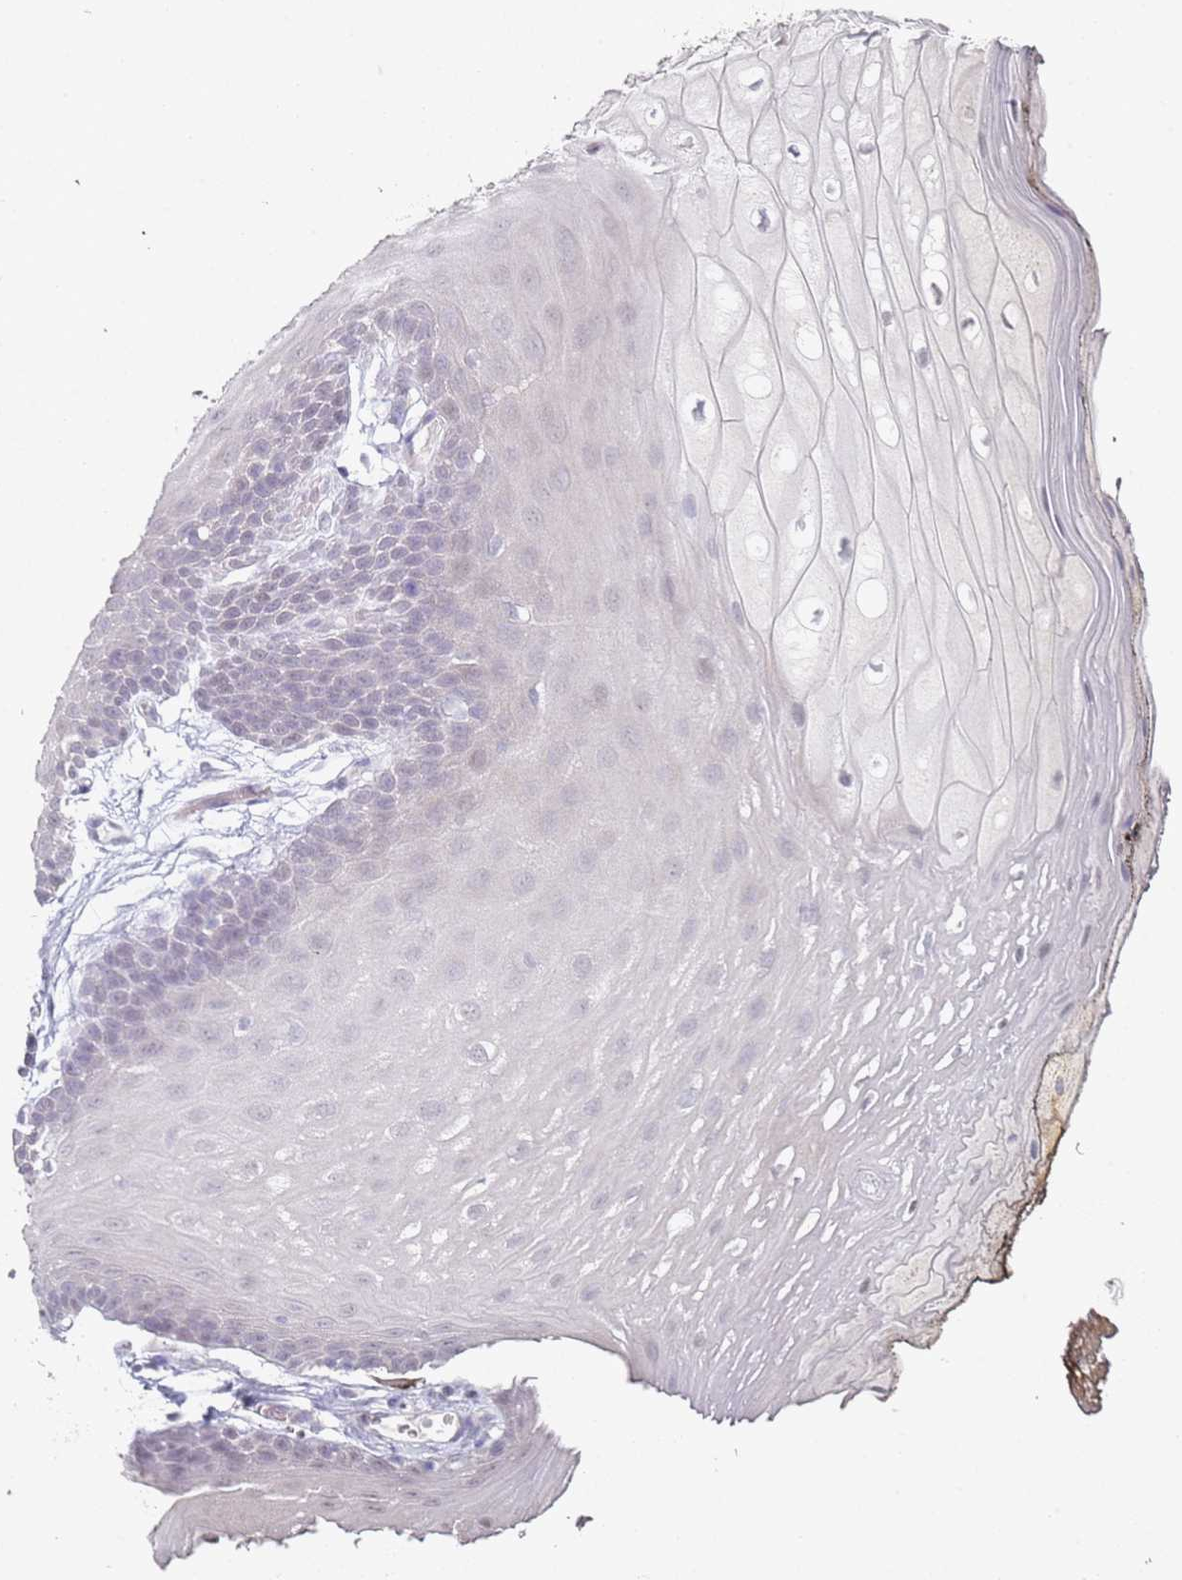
{"staining": {"intensity": "negative", "quantity": "none", "location": "none"}, "tissue": "oral mucosa", "cell_type": "Squamous epithelial cells", "image_type": "normal", "snomed": [{"axis": "morphology", "description": "Normal tissue, NOS"}, {"axis": "morphology", "description": "Squamous cell carcinoma, NOS"}, {"axis": "topography", "description": "Oral tissue"}, {"axis": "topography", "description": "Head-Neck"}], "caption": "The histopathology image reveals no staining of squamous epithelial cells in normal oral mucosa.", "gene": "DNAH11", "patient": {"sex": "female", "age": 81}}